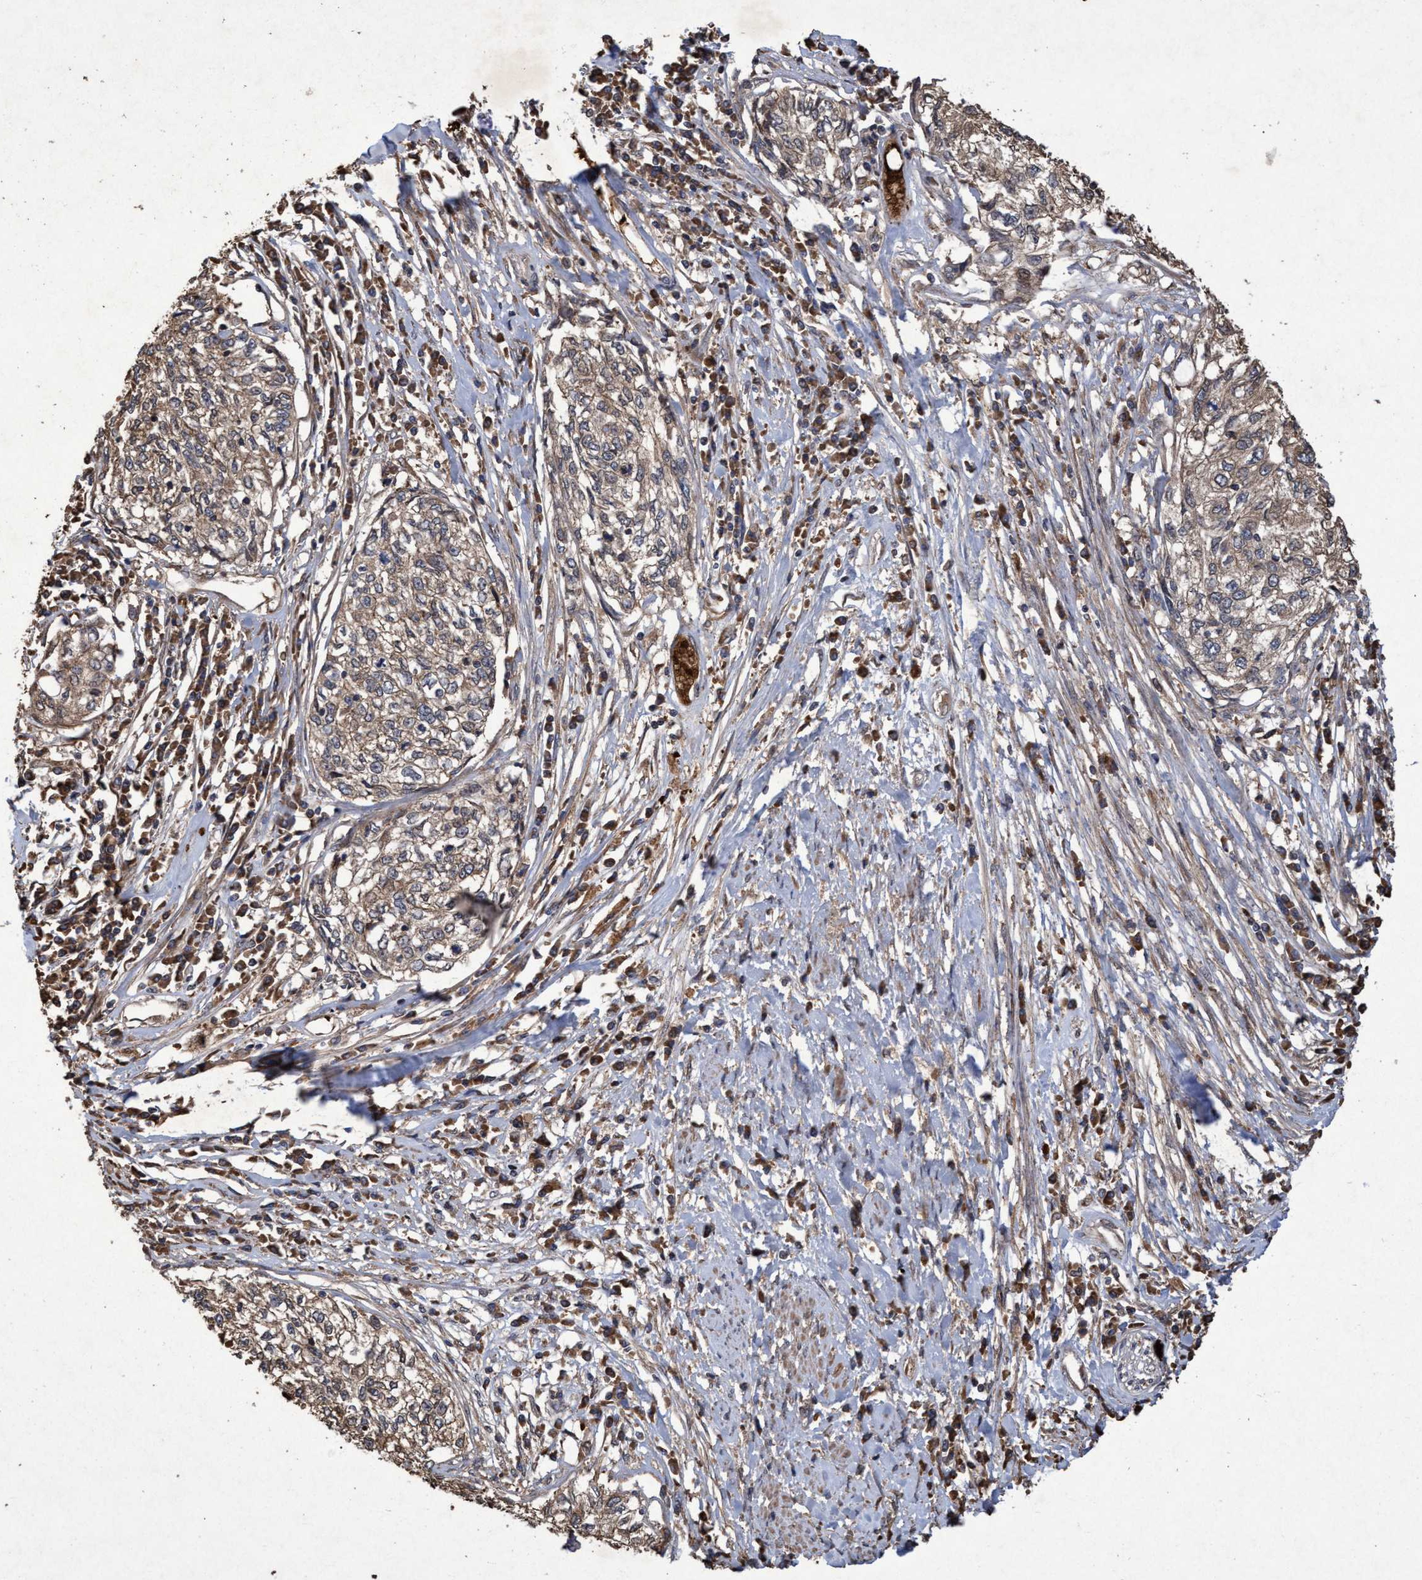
{"staining": {"intensity": "weak", "quantity": ">75%", "location": "cytoplasmic/membranous"}, "tissue": "cervical cancer", "cell_type": "Tumor cells", "image_type": "cancer", "snomed": [{"axis": "morphology", "description": "Squamous cell carcinoma, NOS"}, {"axis": "topography", "description": "Cervix"}], "caption": "A brown stain shows weak cytoplasmic/membranous staining of a protein in cervical cancer tumor cells. (Stains: DAB in brown, nuclei in blue, Microscopy: brightfield microscopy at high magnification).", "gene": "CHMP6", "patient": {"sex": "female", "age": 57}}